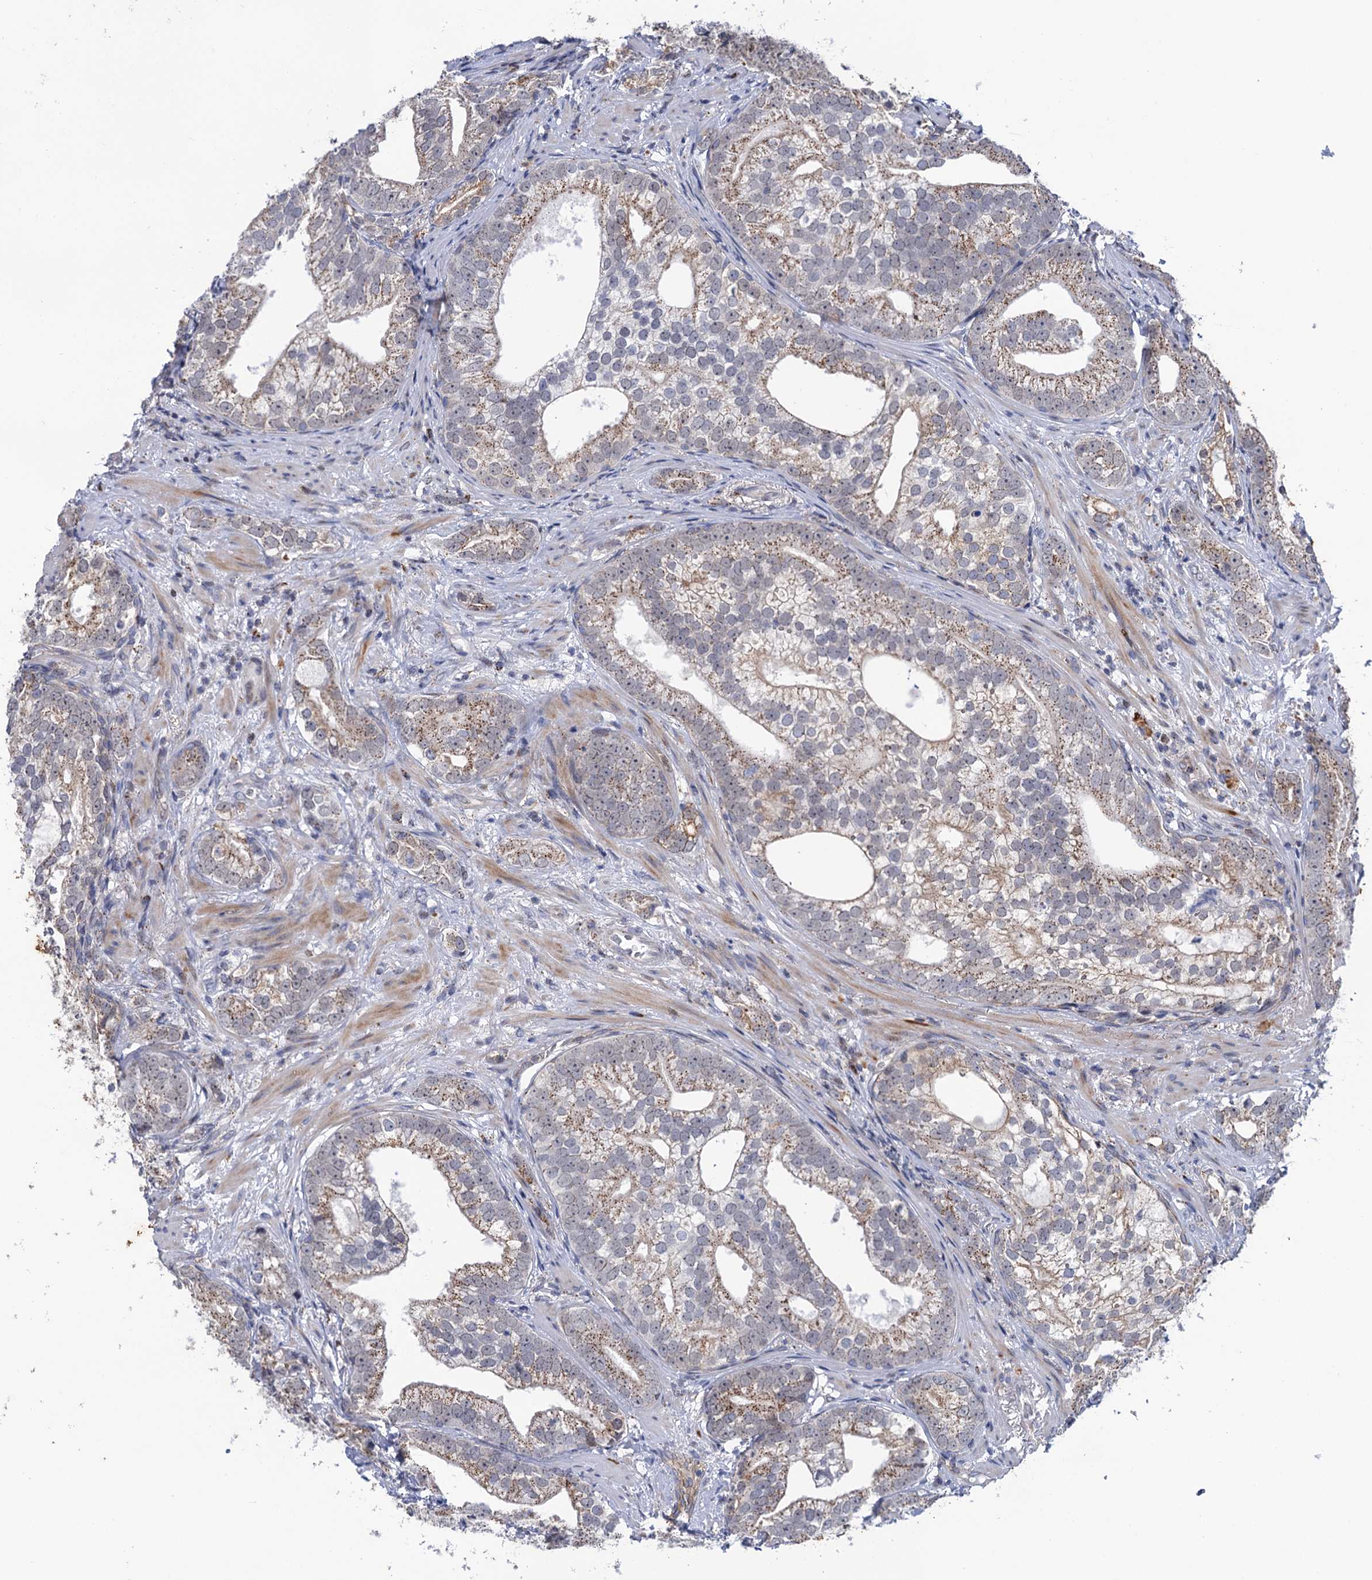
{"staining": {"intensity": "weak", "quantity": ">75%", "location": "cytoplasmic/membranous"}, "tissue": "prostate cancer", "cell_type": "Tumor cells", "image_type": "cancer", "snomed": [{"axis": "morphology", "description": "Adenocarcinoma, High grade"}, {"axis": "topography", "description": "Prostate"}], "caption": "DAB (3,3'-diaminobenzidine) immunohistochemical staining of human prostate cancer reveals weak cytoplasmic/membranous protein expression in about >75% of tumor cells.", "gene": "THAP2", "patient": {"sex": "male", "age": 75}}